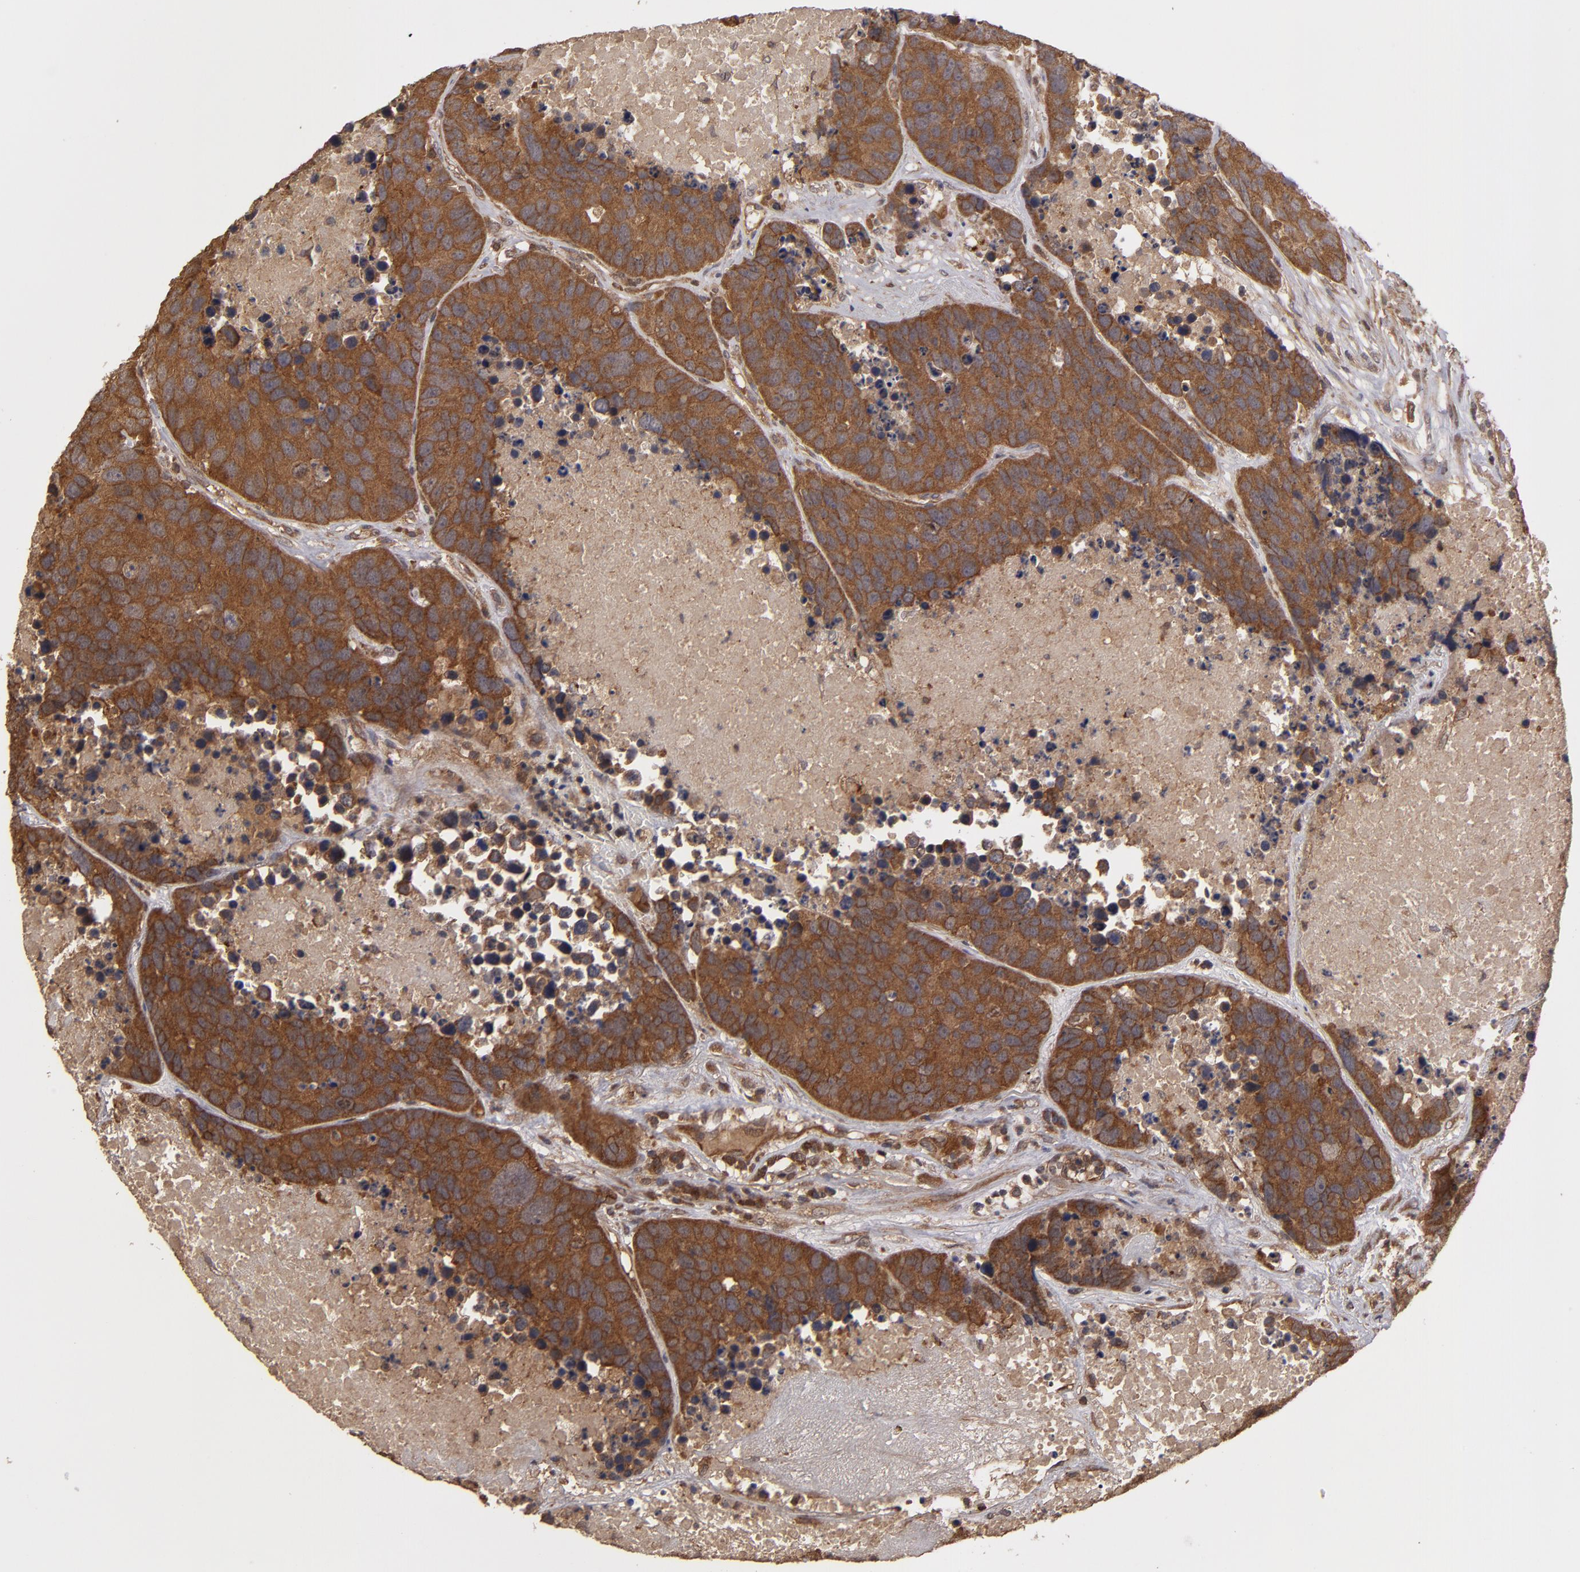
{"staining": {"intensity": "moderate", "quantity": ">75%", "location": "cytoplasmic/membranous"}, "tissue": "carcinoid", "cell_type": "Tumor cells", "image_type": "cancer", "snomed": [{"axis": "morphology", "description": "Carcinoid, malignant, NOS"}, {"axis": "topography", "description": "Lung"}], "caption": "This photomicrograph shows malignant carcinoid stained with IHC to label a protein in brown. The cytoplasmic/membranous of tumor cells show moderate positivity for the protein. Nuclei are counter-stained blue.", "gene": "RPS6KA6", "patient": {"sex": "male", "age": 60}}